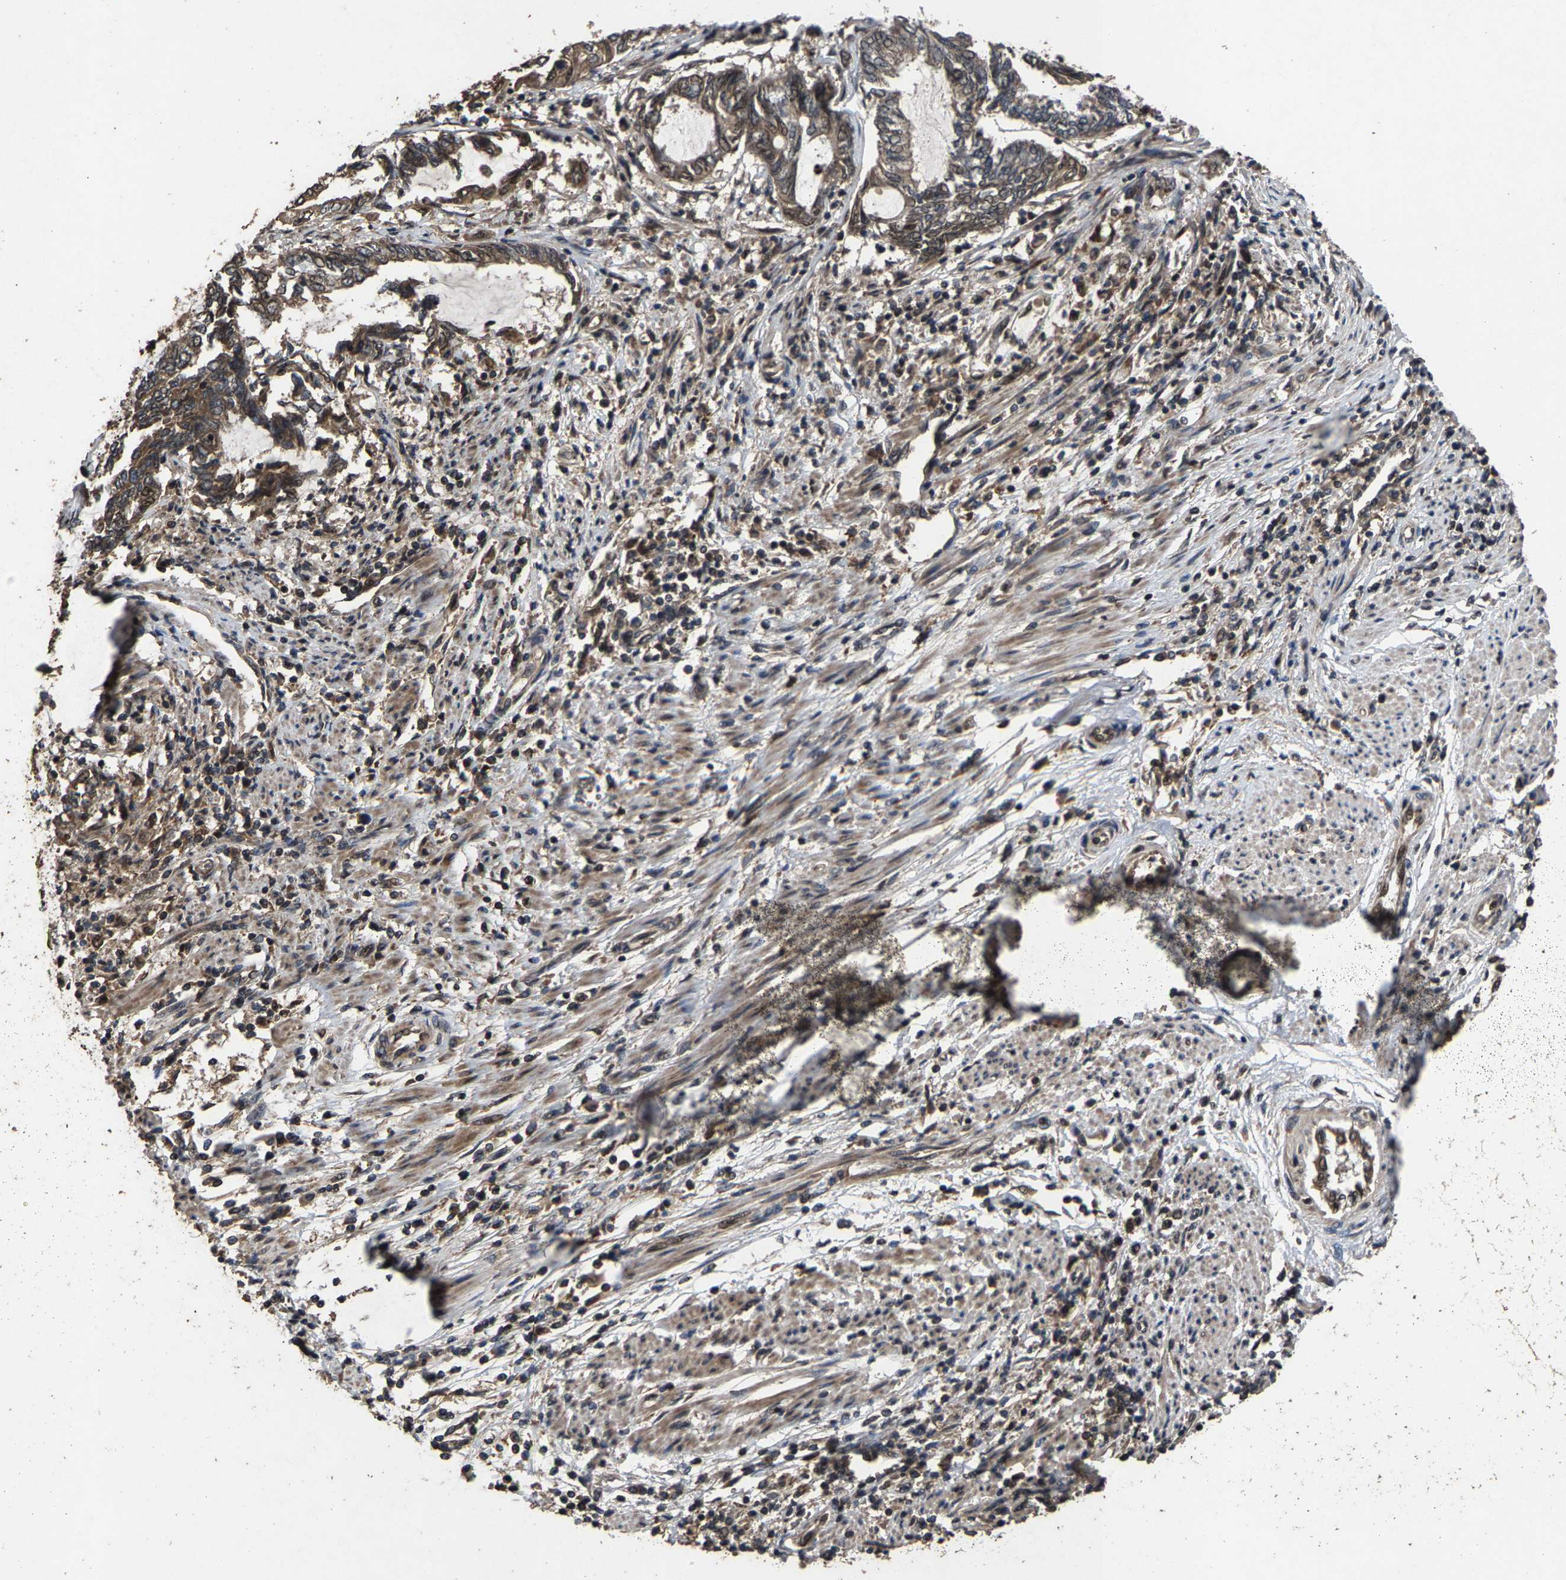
{"staining": {"intensity": "weak", "quantity": "25%-75%", "location": "cytoplasmic/membranous,nuclear"}, "tissue": "endometrial cancer", "cell_type": "Tumor cells", "image_type": "cancer", "snomed": [{"axis": "morphology", "description": "Adenocarcinoma, NOS"}, {"axis": "topography", "description": "Uterus"}, {"axis": "topography", "description": "Endometrium"}], "caption": "Tumor cells display weak cytoplasmic/membranous and nuclear positivity in approximately 25%-75% of cells in endometrial adenocarcinoma.", "gene": "HAUS6", "patient": {"sex": "female", "age": 70}}